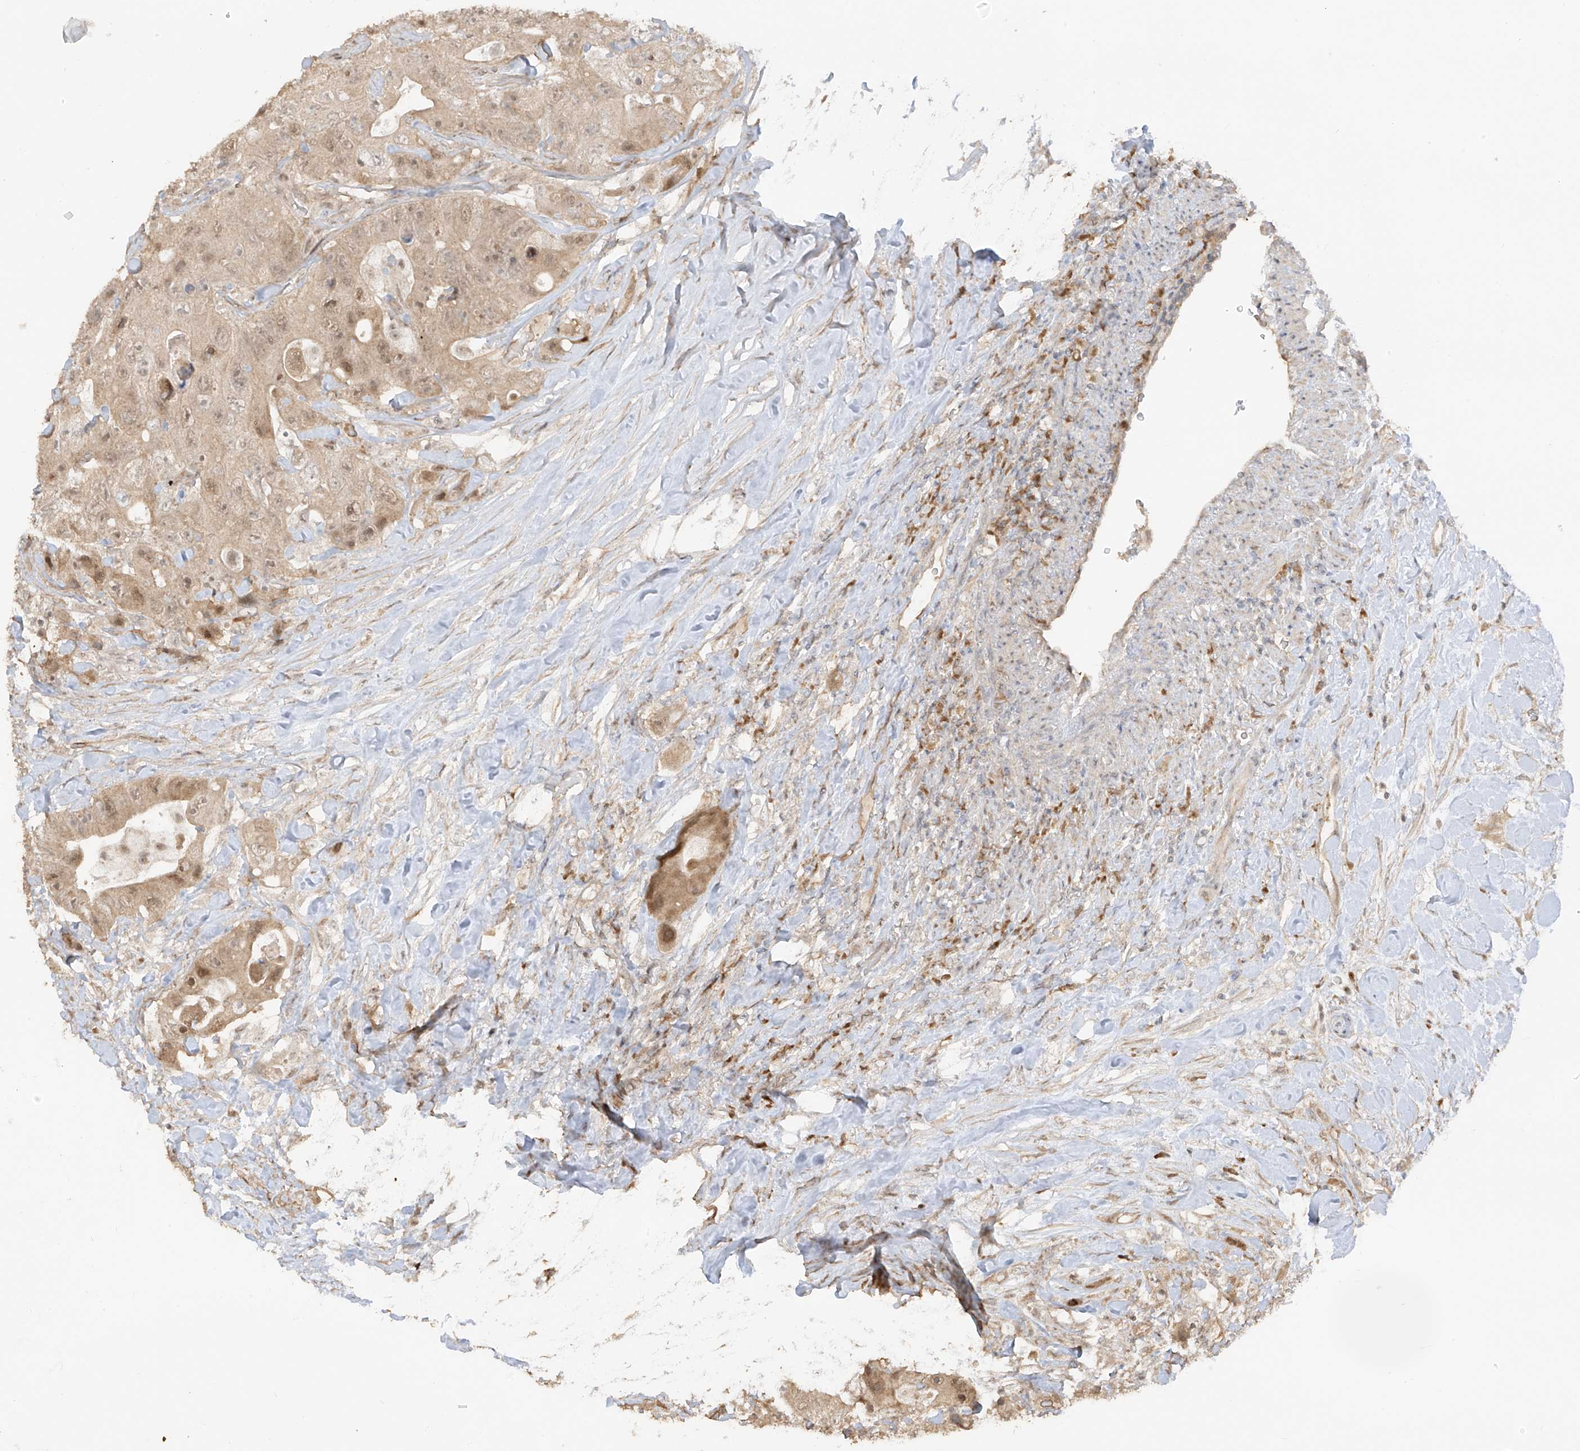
{"staining": {"intensity": "weak", "quantity": "25%-75%", "location": "cytoplasmic/membranous,nuclear"}, "tissue": "colorectal cancer", "cell_type": "Tumor cells", "image_type": "cancer", "snomed": [{"axis": "morphology", "description": "Adenocarcinoma, NOS"}, {"axis": "topography", "description": "Colon"}], "caption": "Immunohistochemistry histopathology image of colorectal cancer stained for a protein (brown), which shows low levels of weak cytoplasmic/membranous and nuclear staining in about 25%-75% of tumor cells.", "gene": "COLGALT2", "patient": {"sex": "female", "age": 46}}